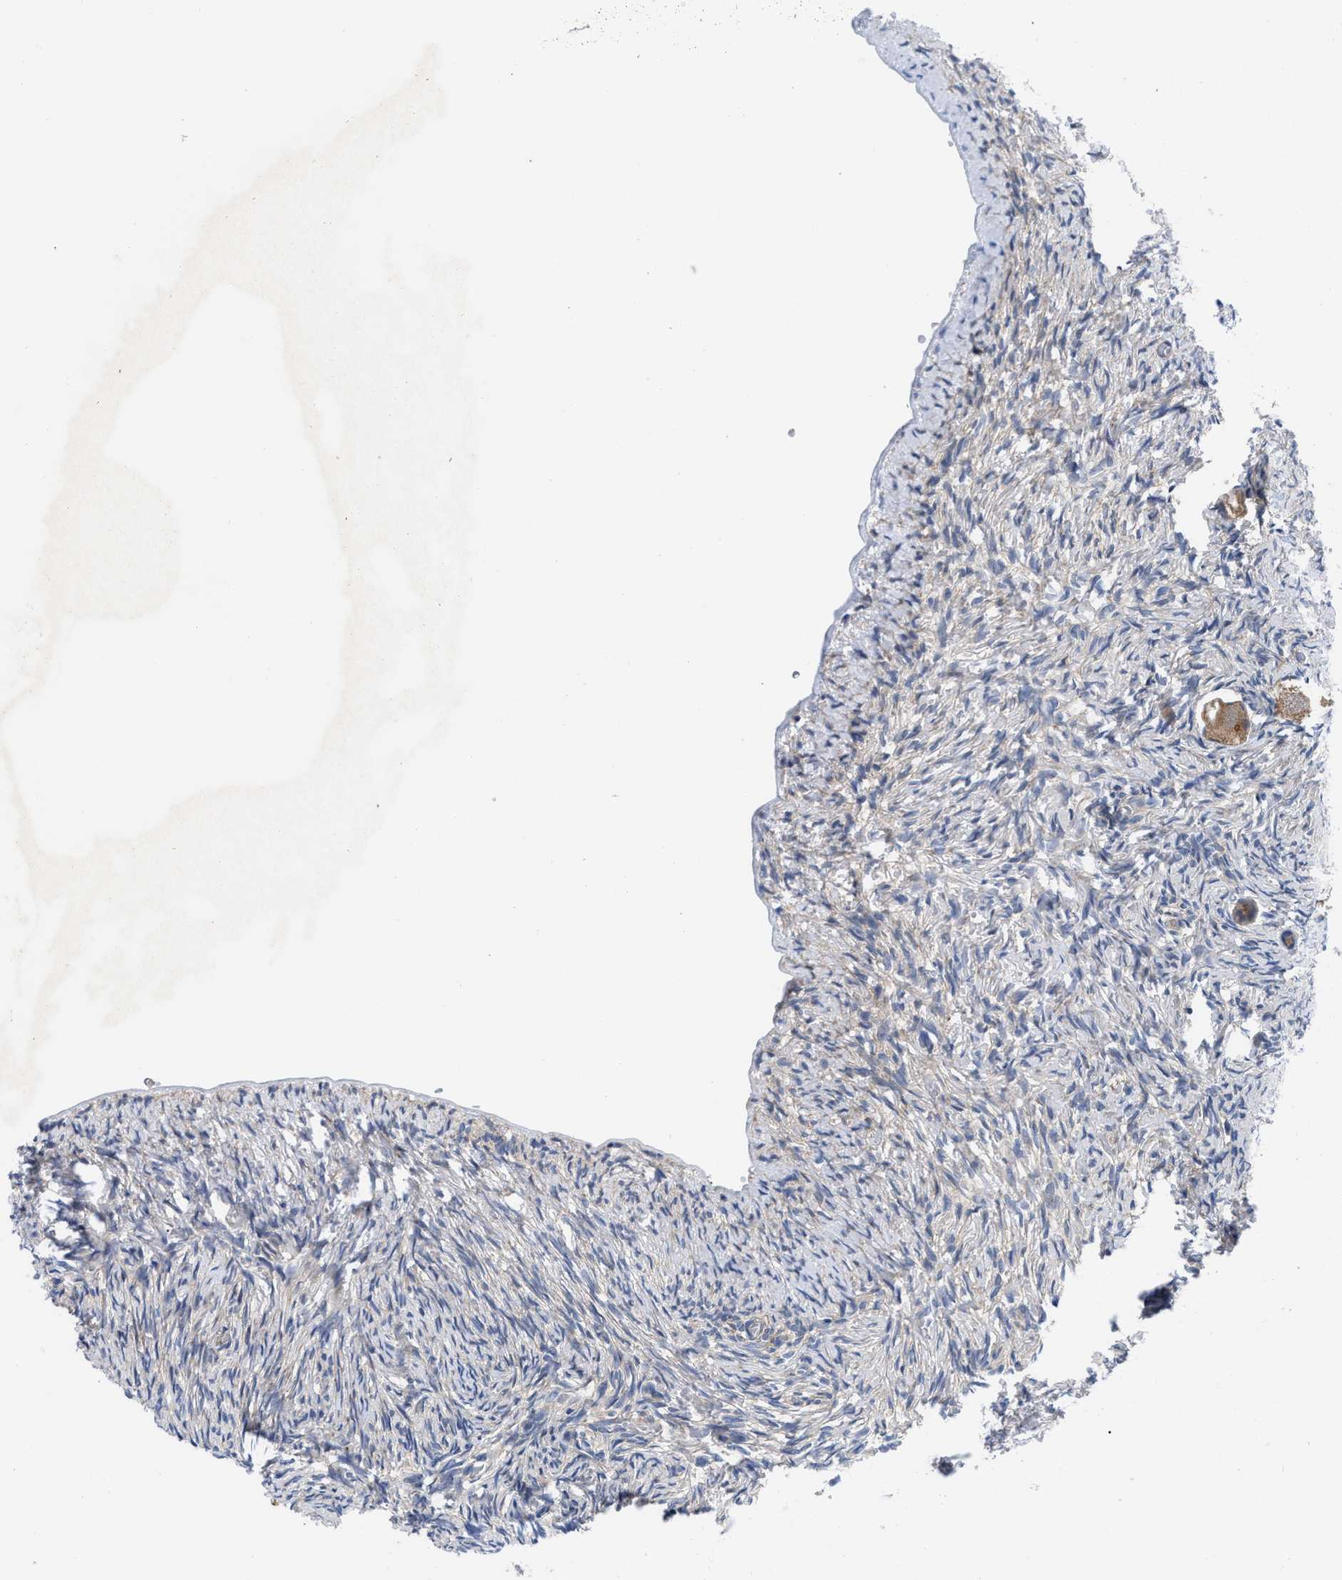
{"staining": {"intensity": "moderate", "quantity": ">75%", "location": "cytoplasmic/membranous"}, "tissue": "ovary", "cell_type": "Follicle cells", "image_type": "normal", "snomed": [{"axis": "morphology", "description": "Normal tissue, NOS"}, {"axis": "topography", "description": "Ovary"}], "caption": "DAB immunohistochemical staining of unremarkable human ovary displays moderate cytoplasmic/membranous protein positivity in about >75% of follicle cells.", "gene": "SPAST", "patient": {"sex": "female", "age": 27}}